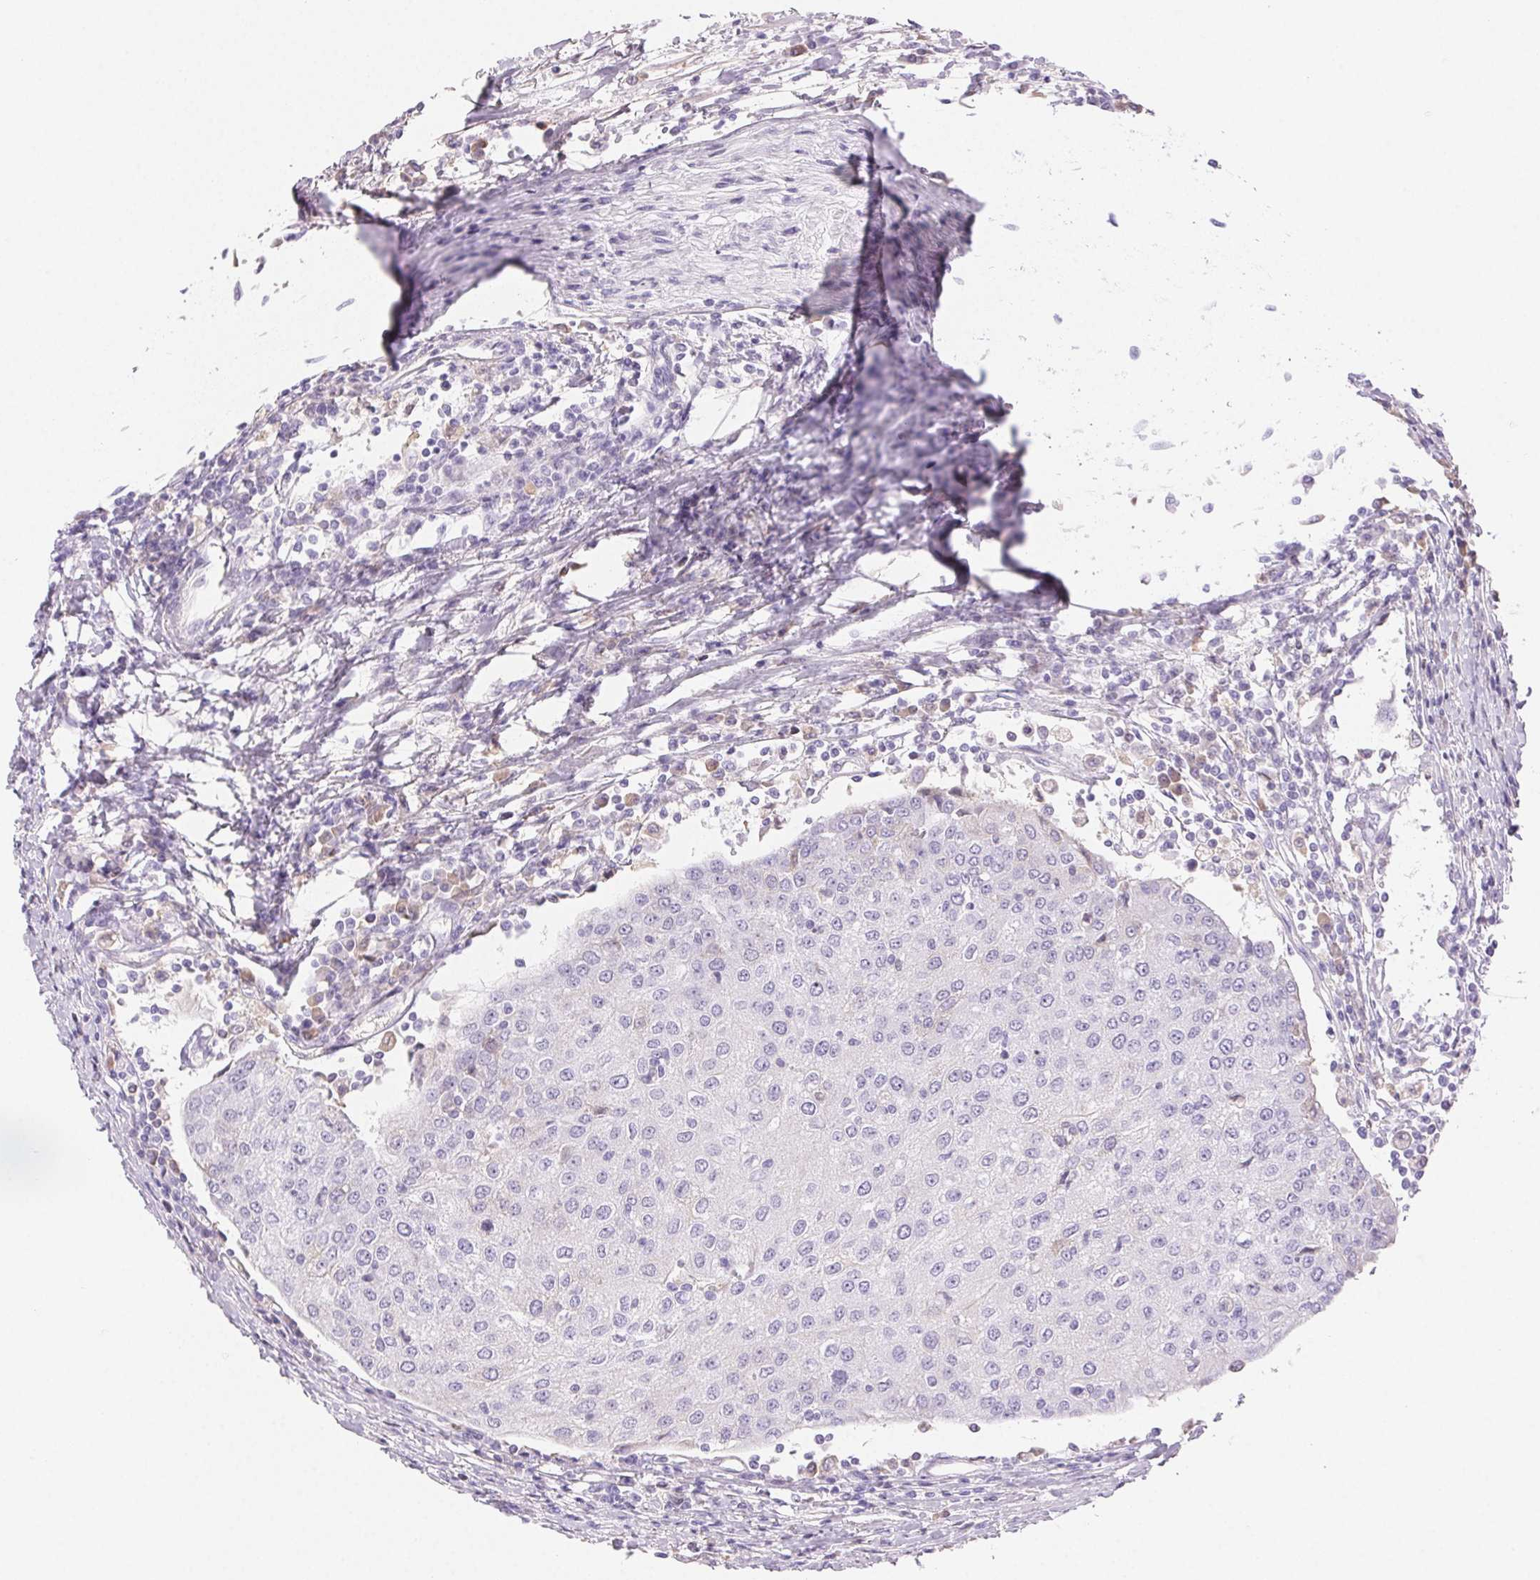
{"staining": {"intensity": "negative", "quantity": "none", "location": "none"}, "tissue": "urothelial cancer", "cell_type": "Tumor cells", "image_type": "cancer", "snomed": [{"axis": "morphology", "description": "Urothelial carcinoma, High grade"}, {"axis": "topography", "description": "Urinary bladder"}], "caption": "DAB (3,3'-diaminobenzidine) immunohistochemical staining of human high-grade urothelial carcinoma exhibits no significant staining in tumor cells.", "gene": "PADI4", "patient": {"sex": "female", "age": 85}}